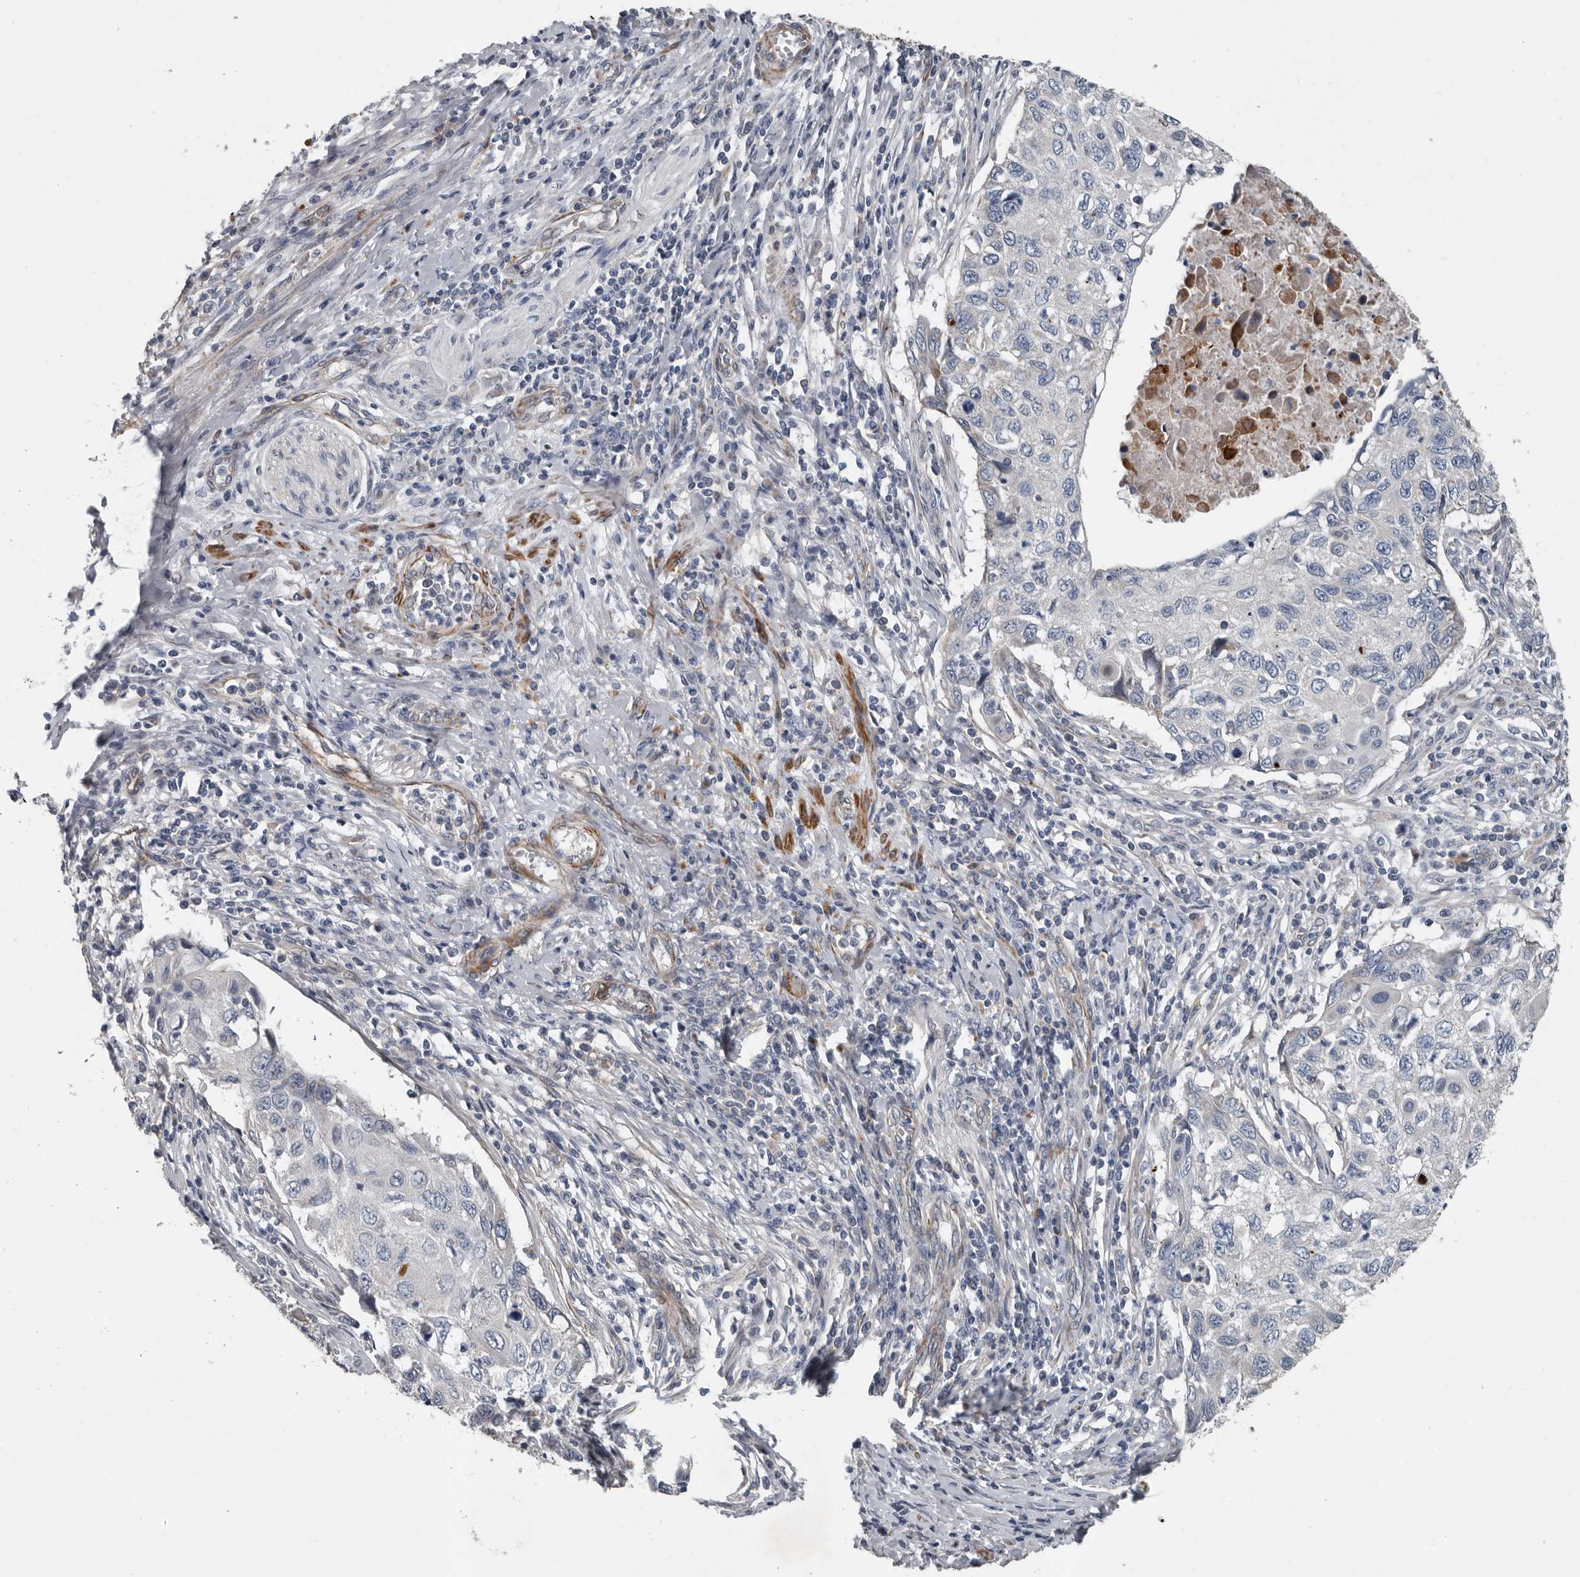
{"staining": {"intensity": "negative", "quantity": "none", "location": "none"}, "tissue": "cervical cancer", "cell_type": "Tumor cells", "image_type": "cancer", "snomed": [{"axis": "morphology", "description": "Squamous cell carcinoma, NOS"}, {"axis": "topography", "description": "Cervix"}], "caption": "Human cervical squamous cell carcinoma stained for a protein using immunohistochemistry (IHC) exhibits no expression in tumor cells.", "gene": "DPY19L4", "patient": {"sex": "female", "age": 70}}